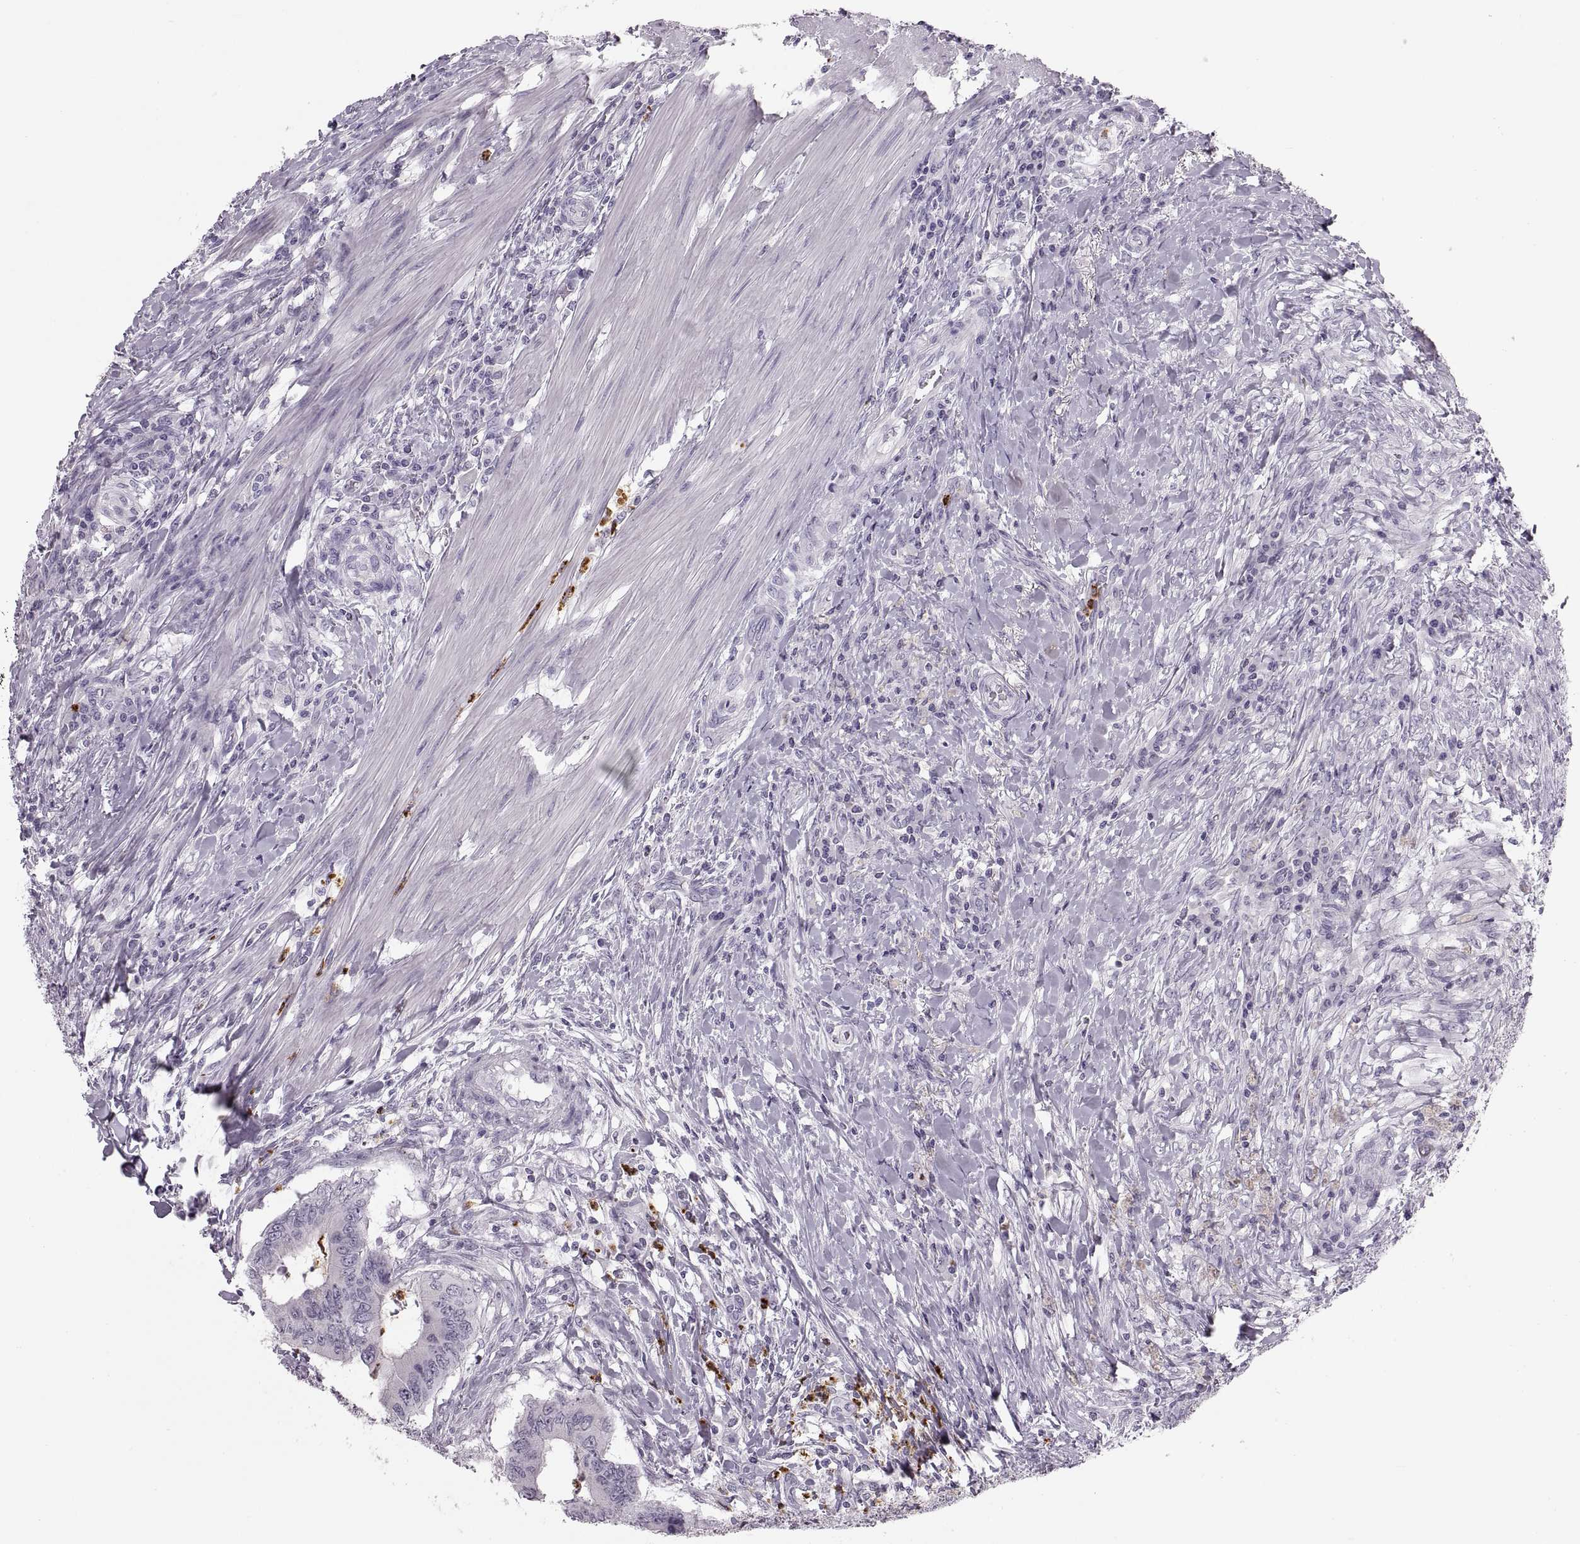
{"staining": {"intensity": "negative", "quantity": "none", "location": "none"}, "tissue": "colorectal cancer", "cell_type": "Tumor cells", "image_type": "cancer", "snomed": [{"axis": "morphology", "description": "Adenocarcinoma, NOS"}, {"axis": "topography", "description": "Colon"}], "caption": "Tumor cells are negative for protein expression in human colorectal adenocarcinoma.", "gene": "MILR1", "patient": {"sex": "male", "age": 53}}